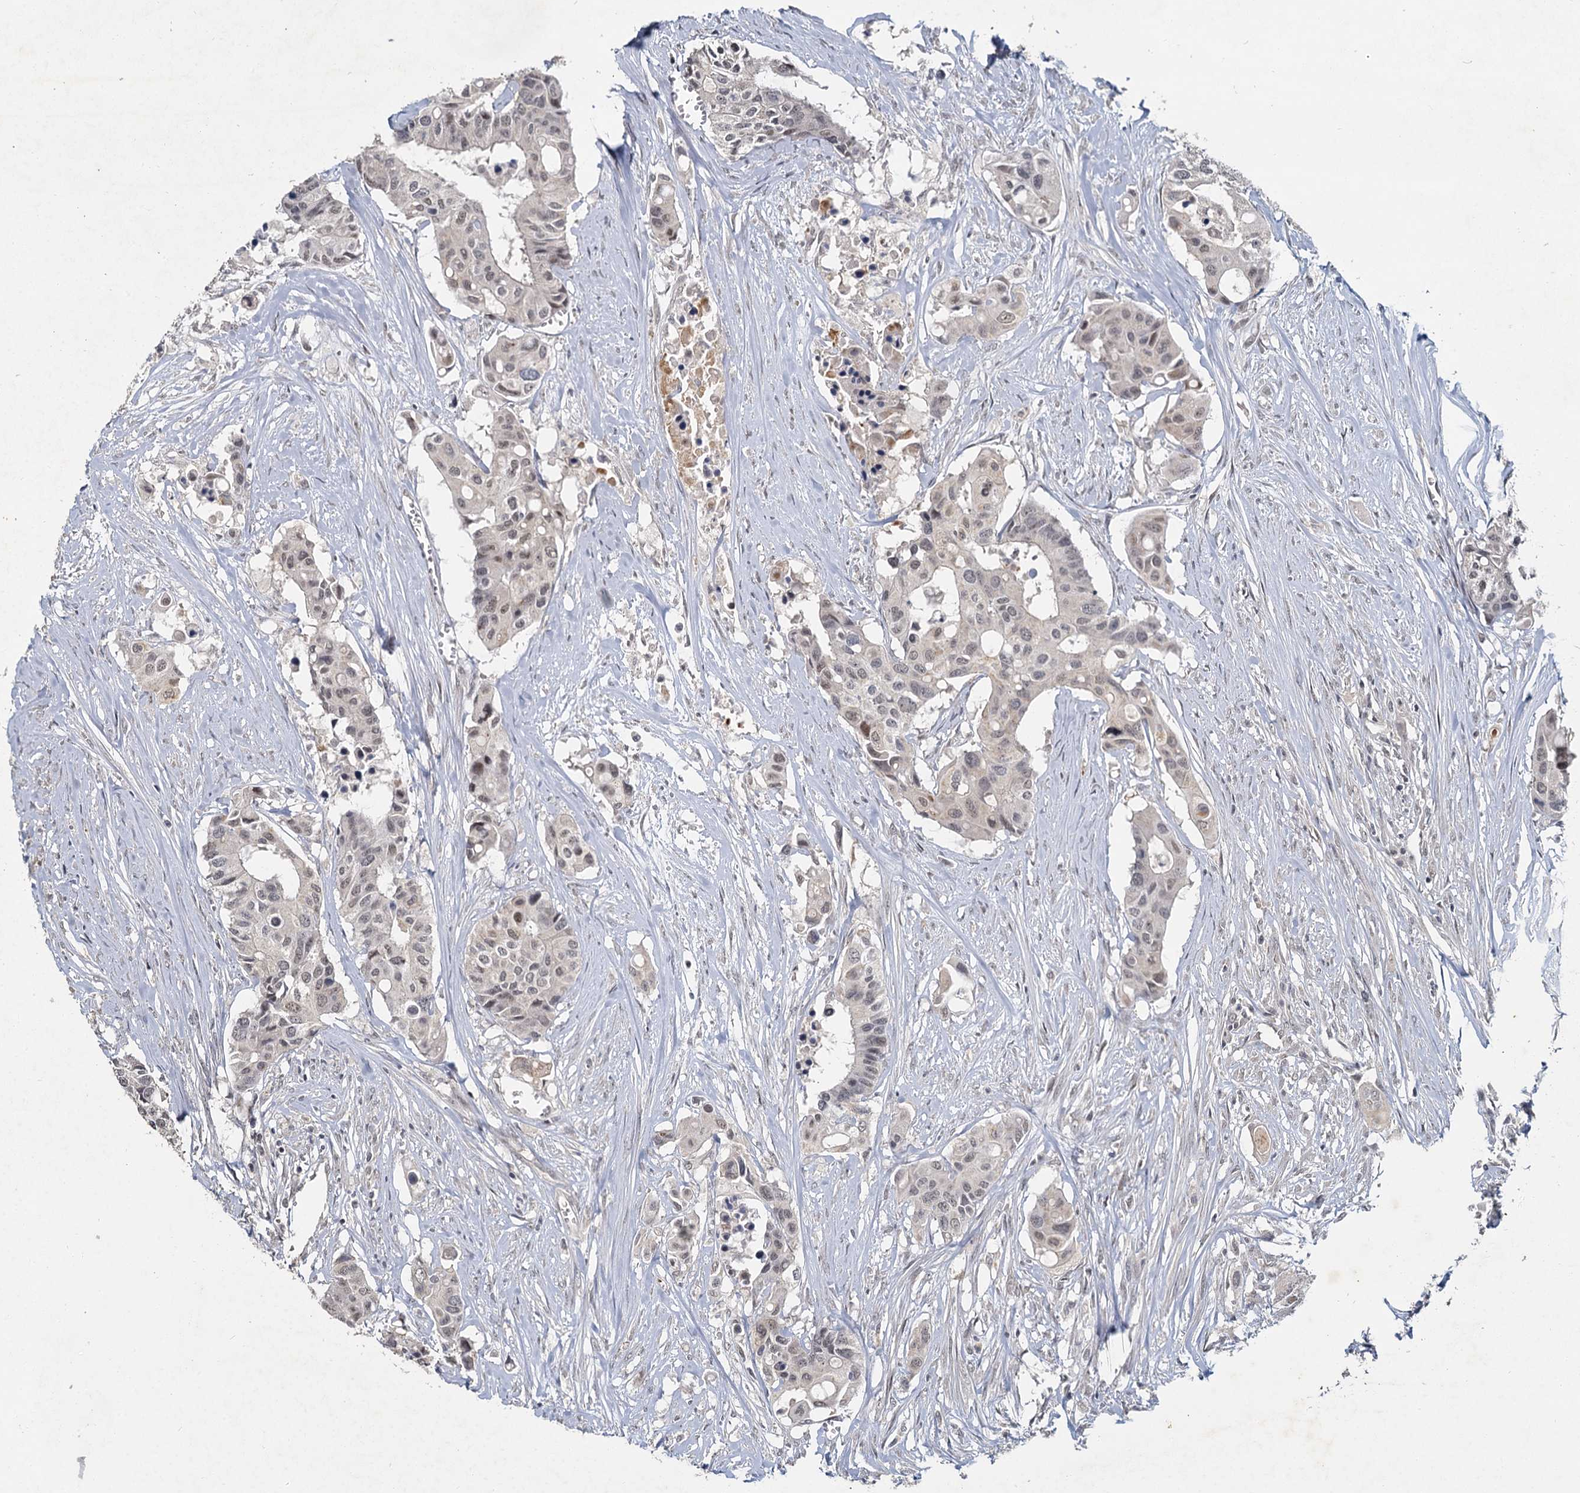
{"staining": {"intensity": "negative", "quantity": "none", "location": "none"}, "tissue": "colorectal cancer", "cell_type": "Tumor cells", "image_type": "cancer", "snomed": [{"axis": "morphology", "description": "Adenocarcinoma, NOS"}, {"axis": "topography", "description": "Colon"}], "caption": "High magnification brightfield microscopy of adenocarcinoma (colorectal) stained with DAB (3,3'-diaminobenzidine) (brown) and counterstained with hematoxylin (blue): tumor cells show no significant expression.", "gene": "MUCL1", "patient": {"sex": "male", "age": 77}}